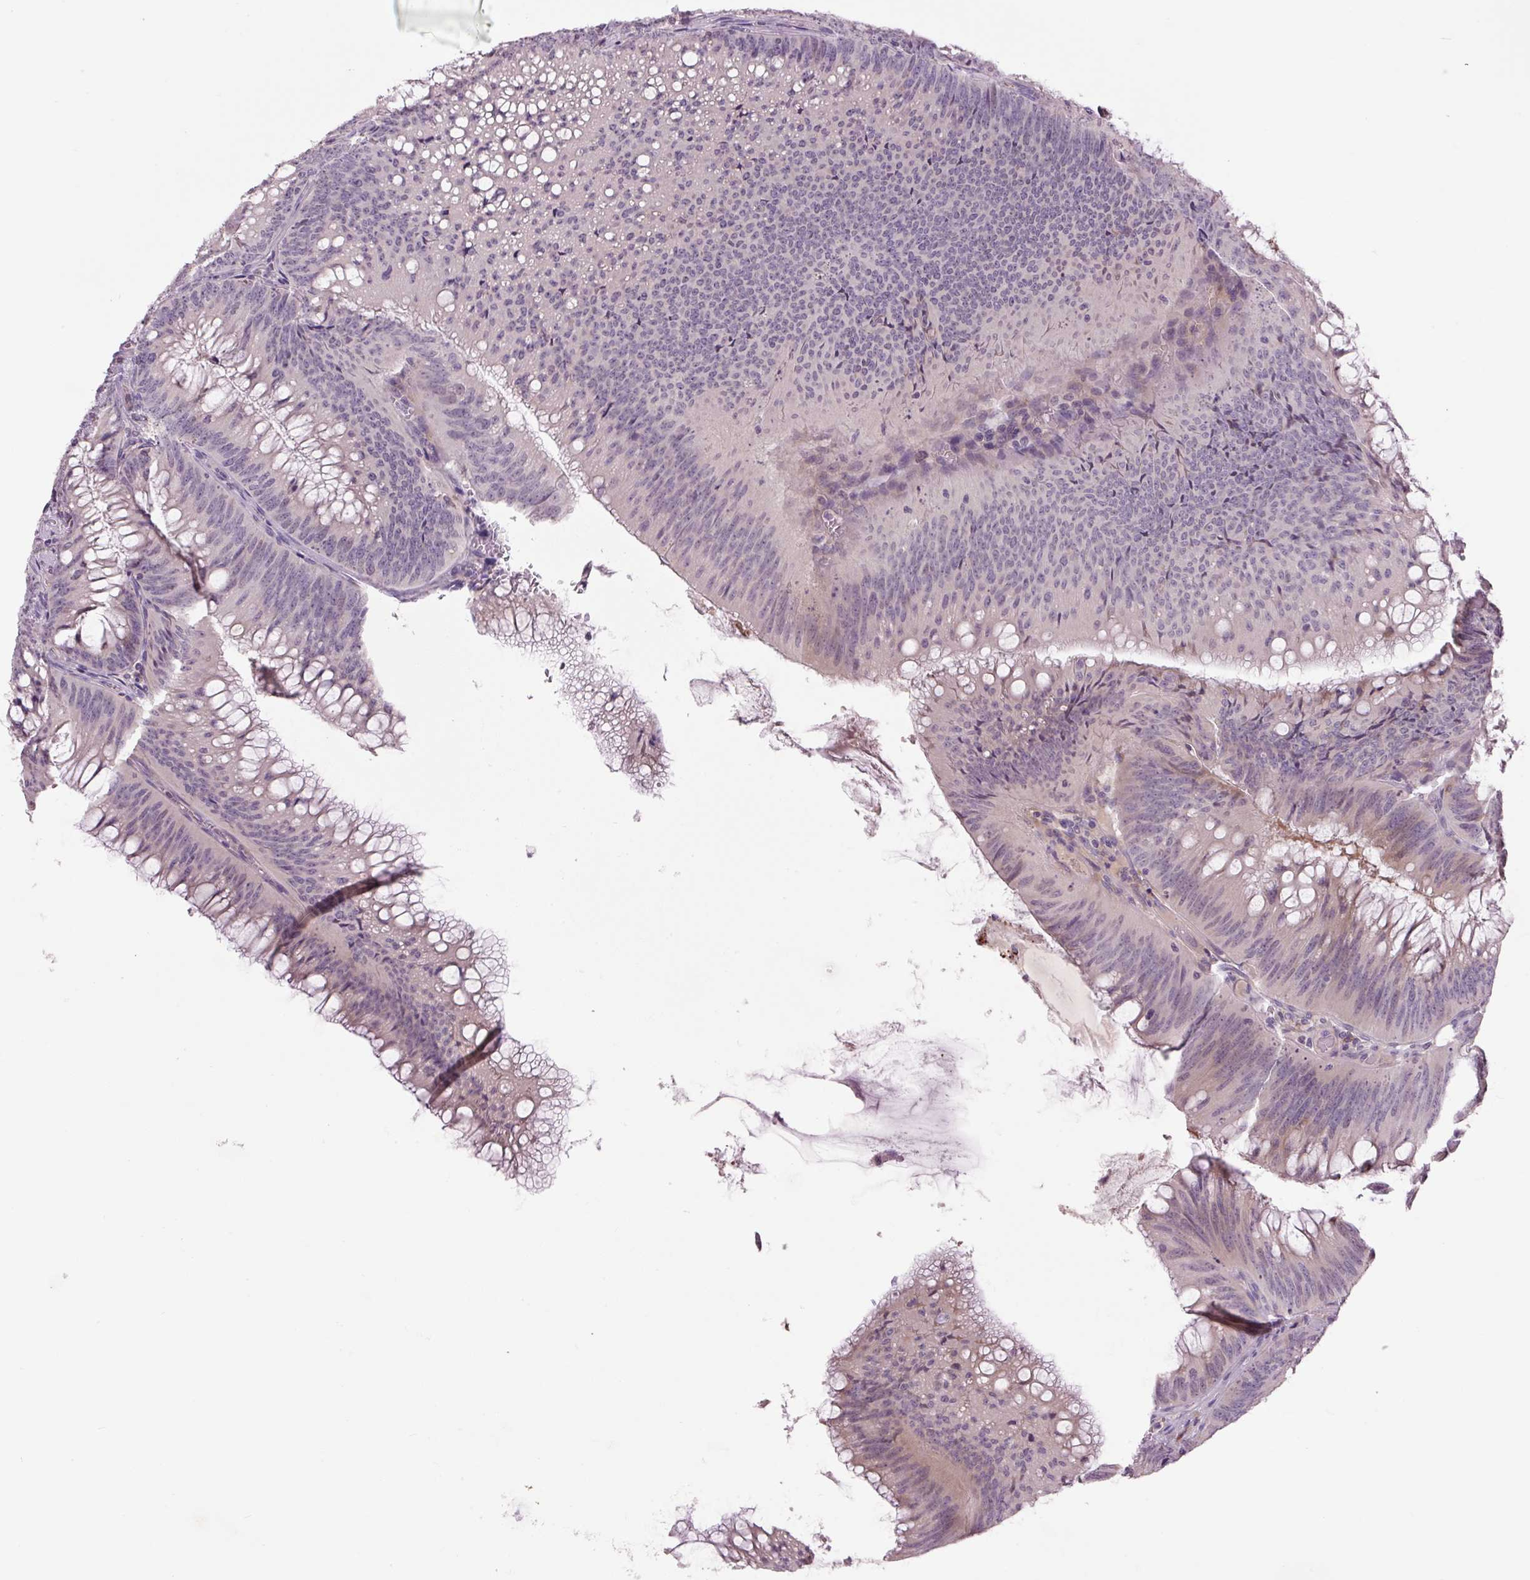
{"staining": {"intensity": "negative", "quantity": "none", "location": "none"}, "tissue": "colorectal cancer", "cell_type": "Tumor cells", "image_type": "cancer", "snomed": [{"axis": "morphology", "description": "Adenocarcinoma, NOS"}, {"axis": "topography", "description": "Rectum"}], "caption": "Immunohistochemical staining of human colorectal cancer (adenocarcinoma) shows no significant staining in tumor cells.", "gene": "TMEM100", "patient": {"sex": "female", "age": 72}}